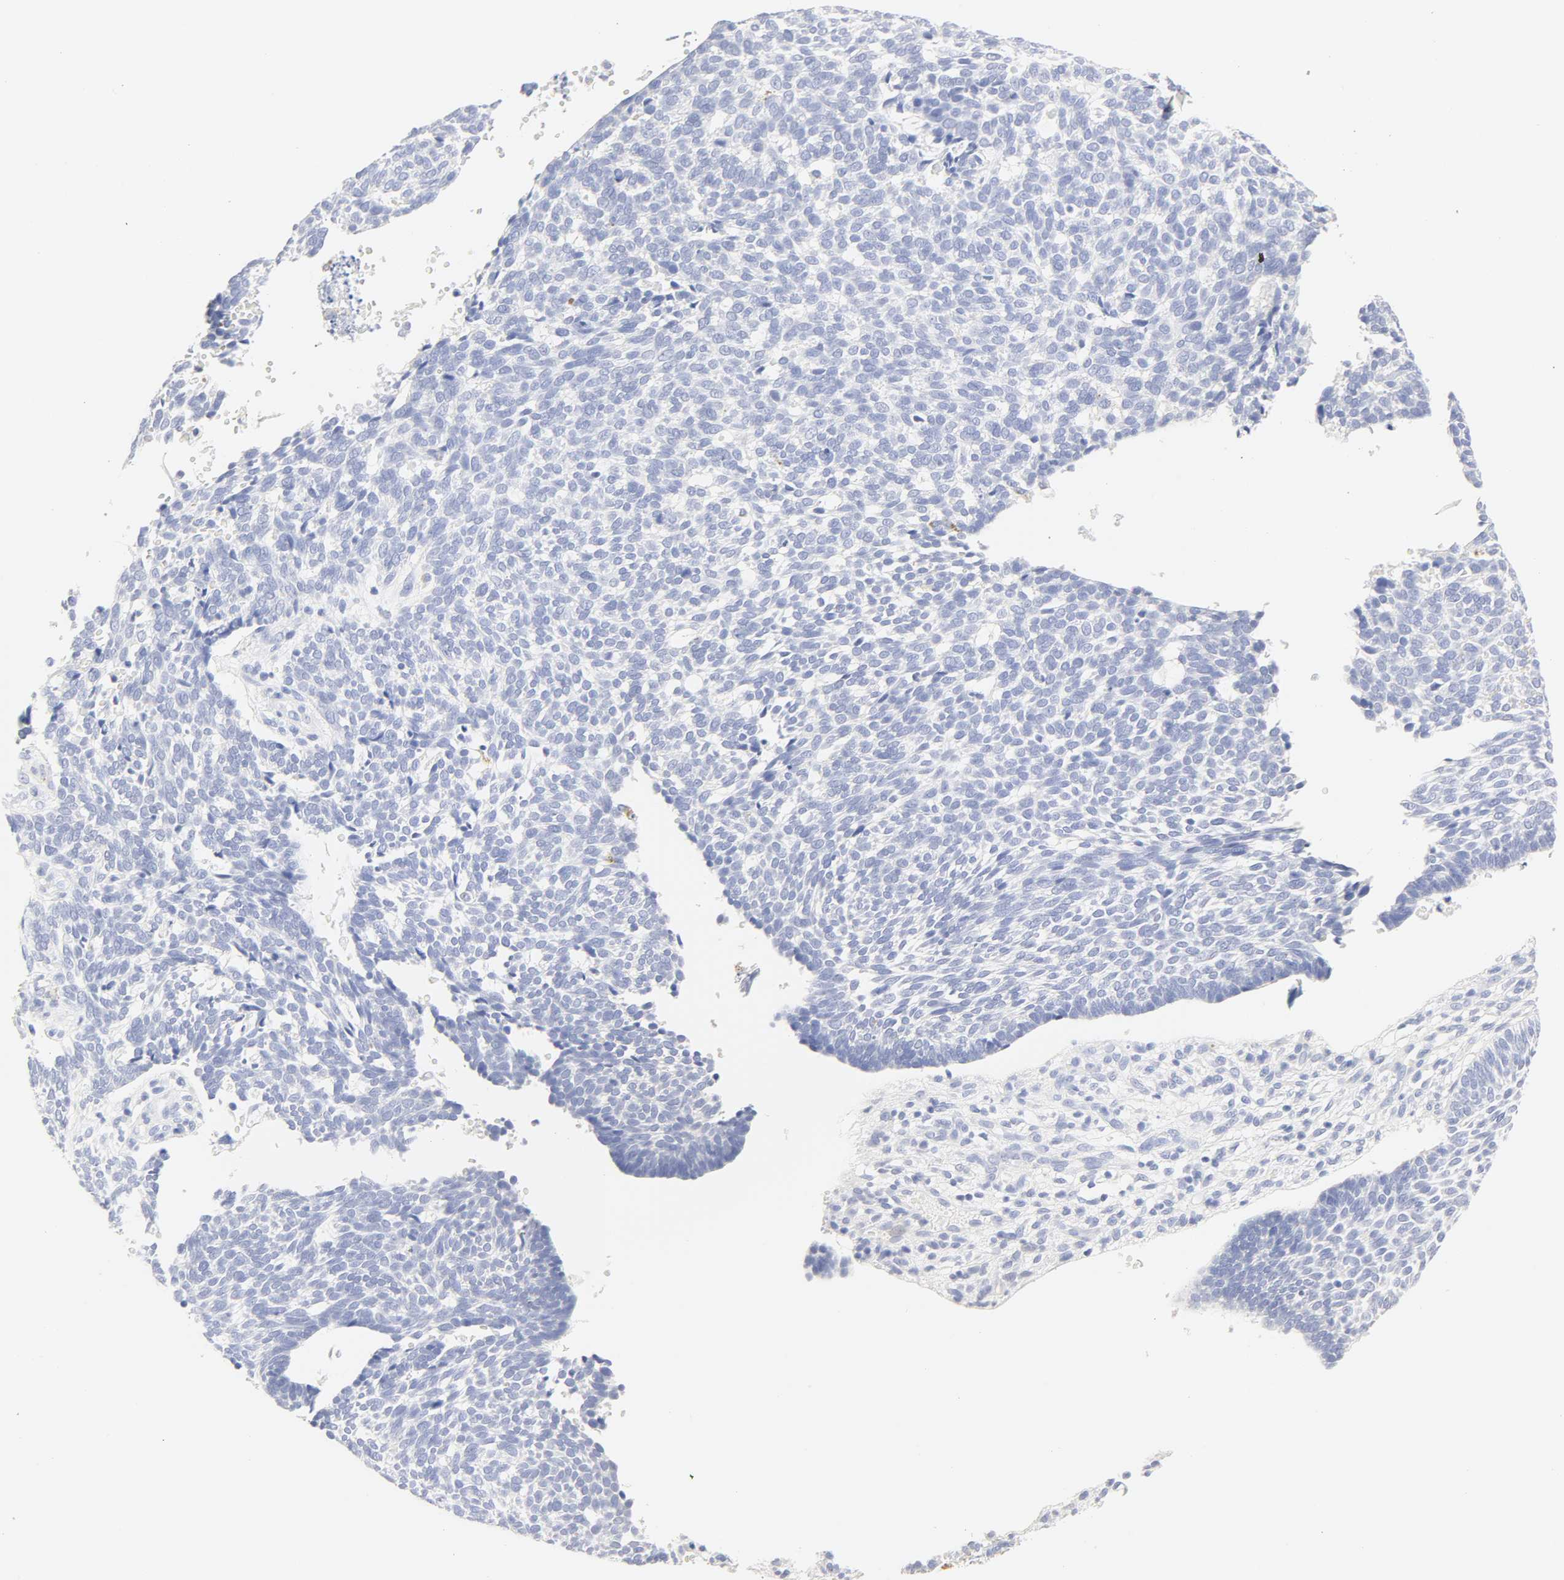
{"staining": {"intensity": "negative", "quantity": "none", "location": "none"}, "tissue": "skin cancer", "cell_type": "Tumor cells", "image_type": "cancer", "snomed": [{"axis": "morphology", "description": "Normal tissue, NOS"}, {"axis": "morphology", "description": "Basal cell carcinoma"}, {"axis": "topography", "description": "Skin"}], "caption": "Tumor cells are negative for brown protein staining in basal cell carcinoma (skin).", "gene": "SLCO1B3", "patient": {"sex": "male", "age": 87}}